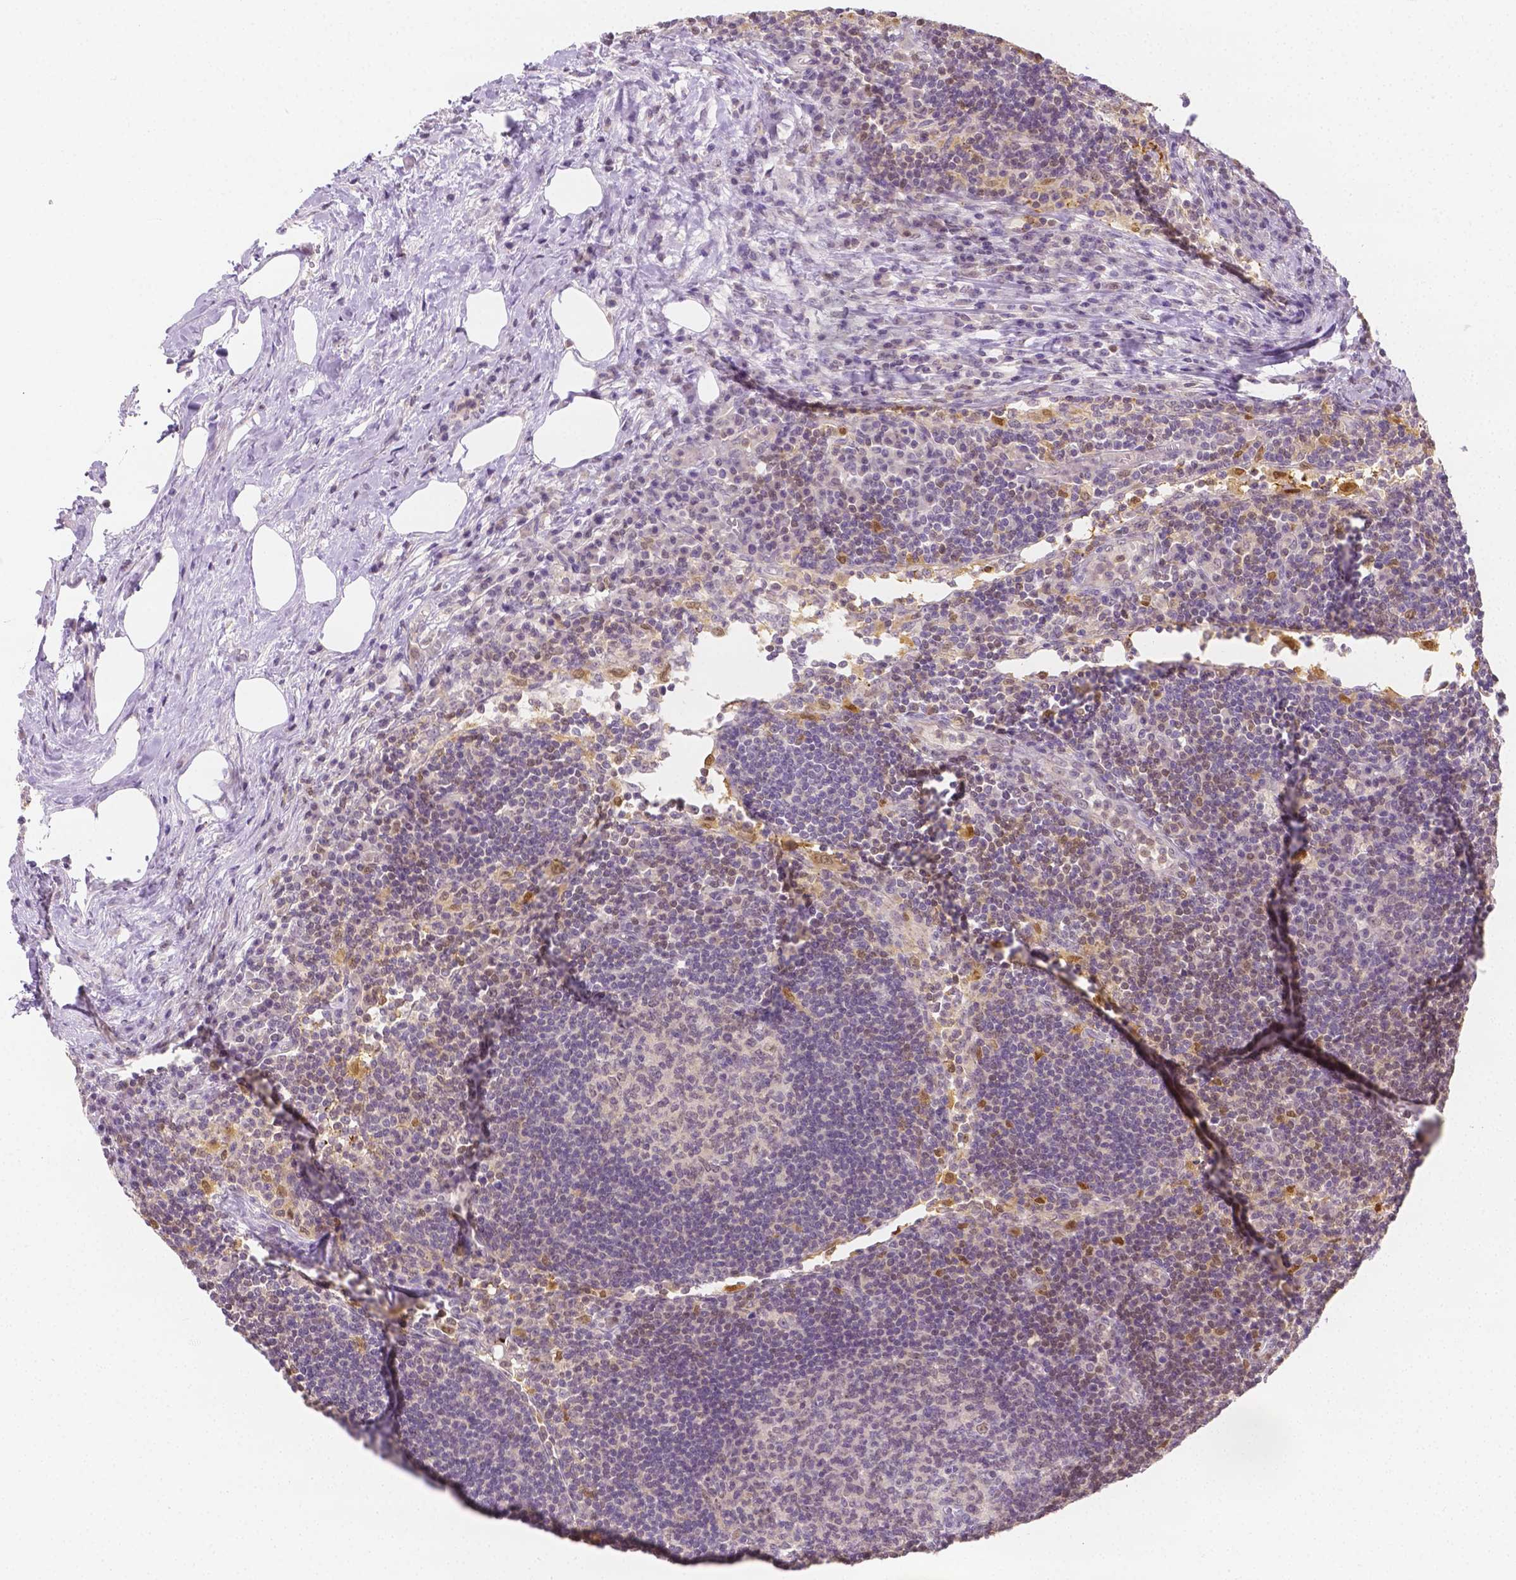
{"staining": {"intensity": "negative", "quantity": "none", "location": "none"}, "tissue": "lymph node", "cell_type": "Germinal center cells", "image_type": "normal", "snomed": [{"axis": "morphology", "description": "Normal tissue, NOS"}, {"axis": "topography", "description": "Lymph node"}], "caption": "Immunohistochemistry (IHC) histopathology image of unremarkable lymph node: human lymph node stained with DAB (3,3'-diaminobenzidine) demonstrates no significant protein expression in germinal center cells. (Stains: DAB (3,3'-diaminobenzidine) immunohistochemistry with hematoxylin counter stain, Microscopy: brightfield microscopy at high magnification).", "gene": "SGTB", "patient": {"sex": "male", "age": 67}}